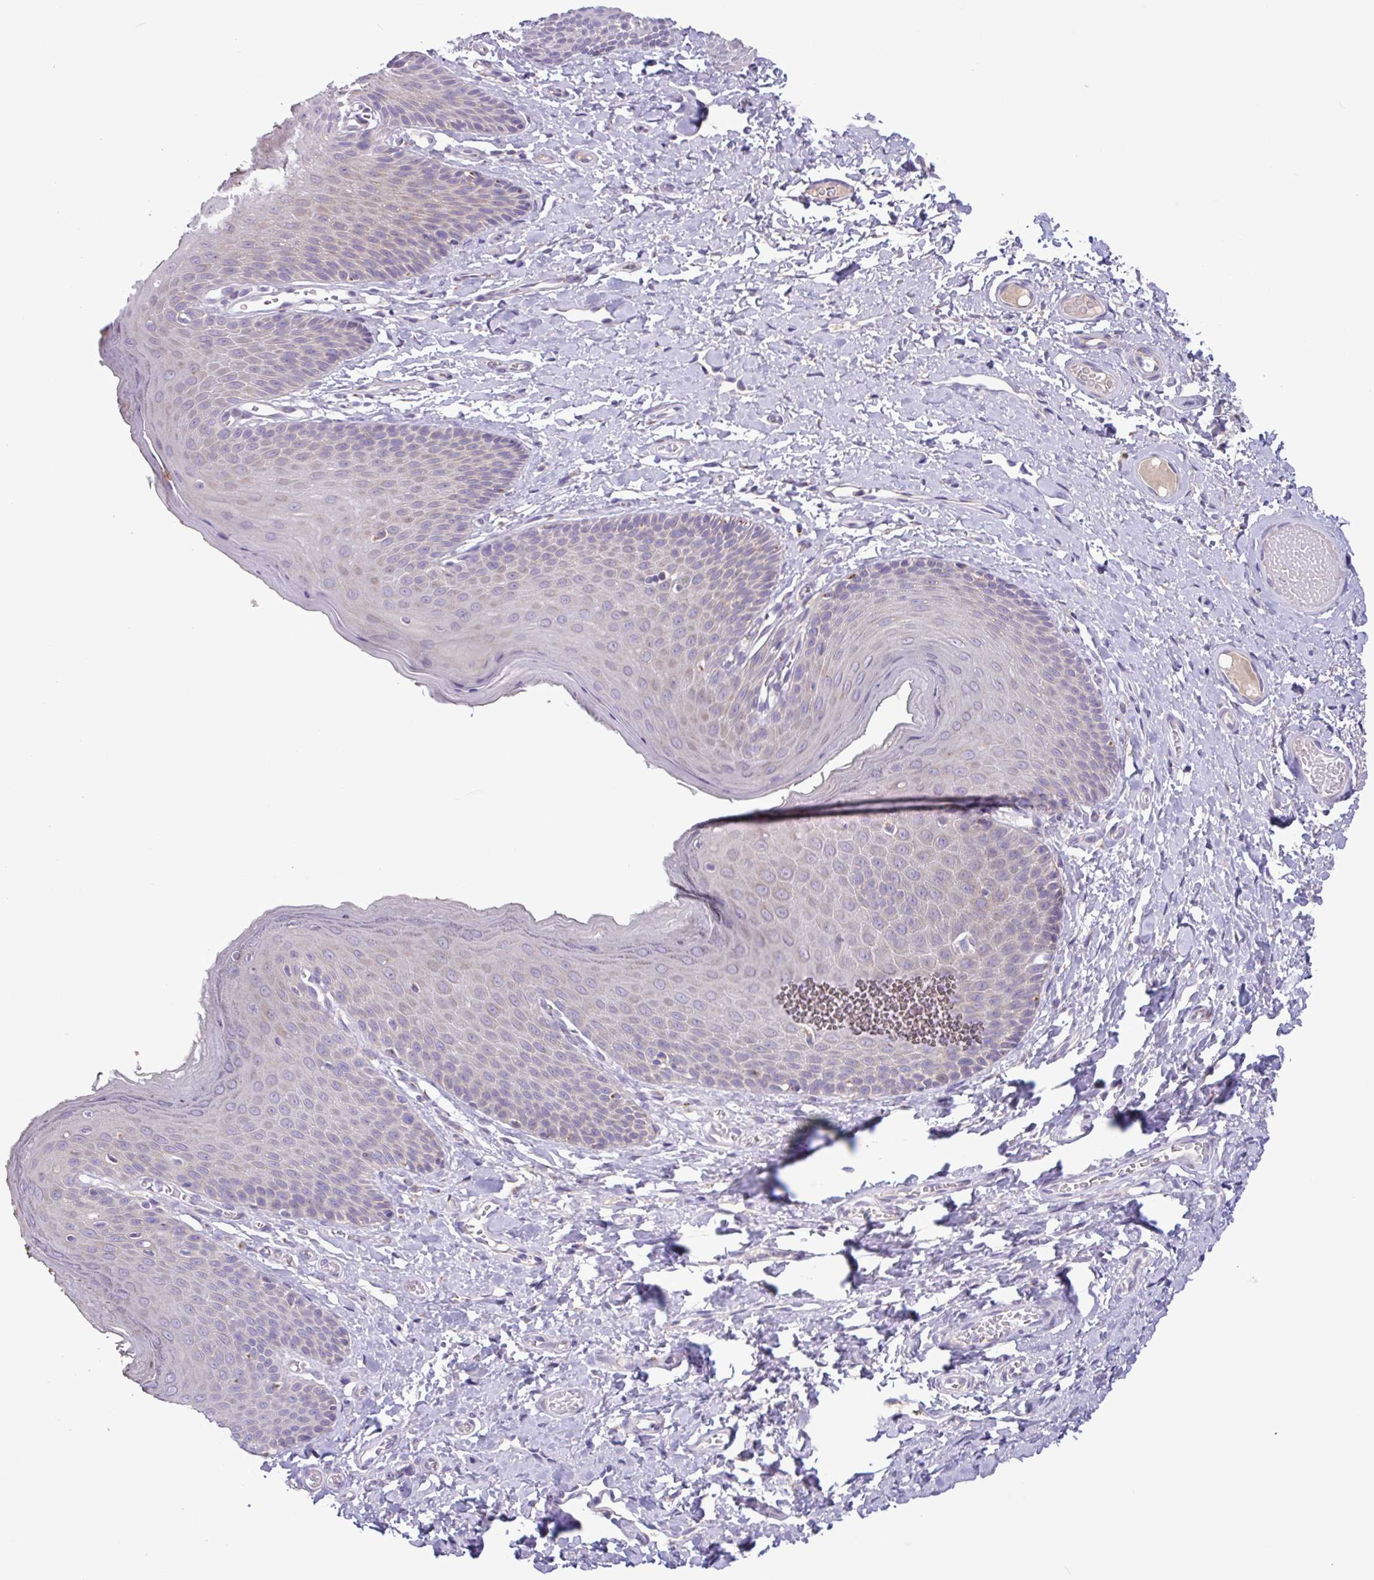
{"staining": {"intensity": "weak", "quantity": "<25%", "location": "cytoplasmic/membranous"}, "tissue": "skin", "cell_type": "Epidermal cells", "image_type": "normal", "snomed": [{"axis": "morphology", "description": "Normal tissue, NOS"}, {"axis": "topography", "description": "Anal"}], "caption": "A histopathology image of human skin is negative for staining in epidermal cells. (Stains: DAB immunohistochemistry (IHC) with hematoxylin counter stain, Microscopy: brightfield microscopy at high magnification).", "gene": "STIMATE", "patient": {"sex": "female", "age": 40}}